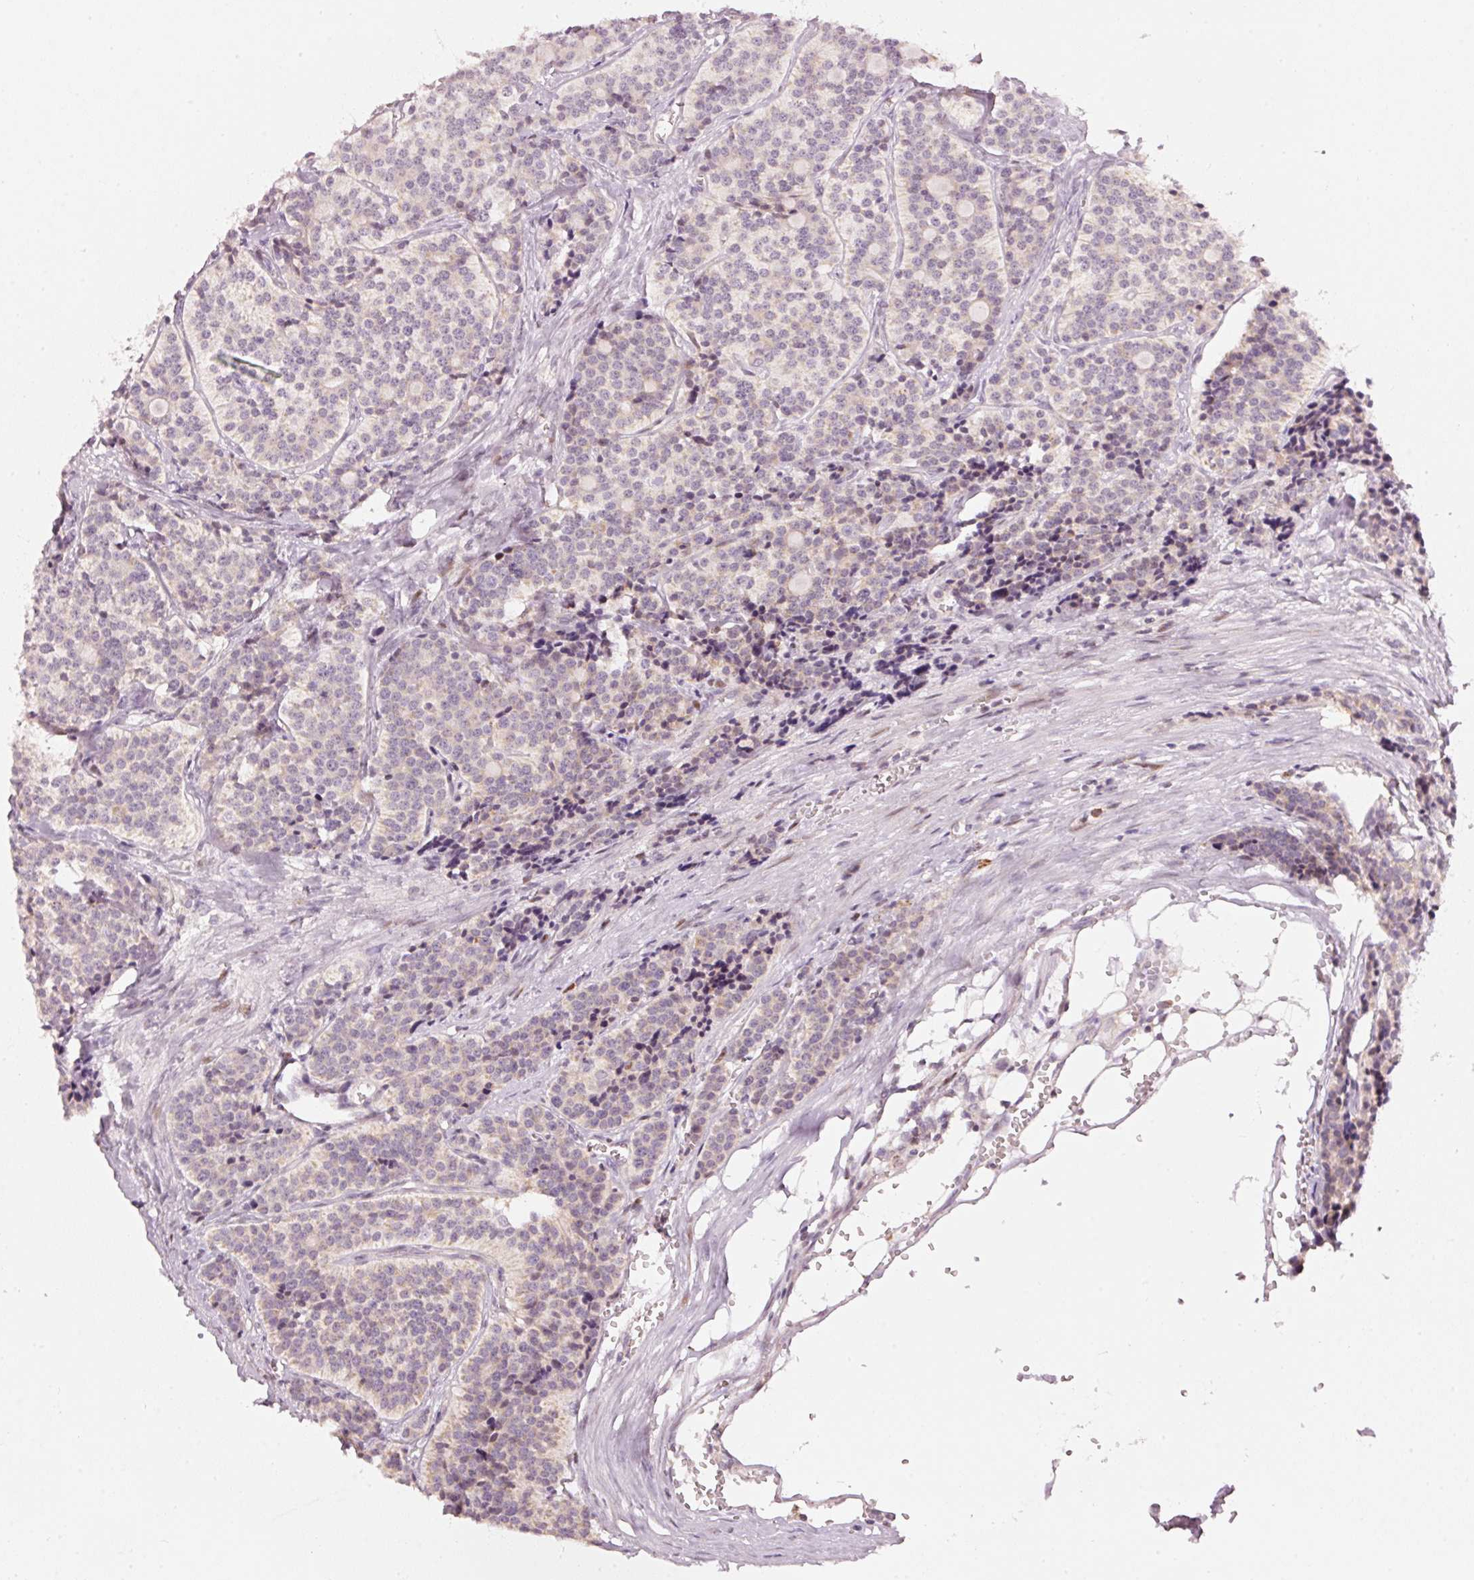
{"staining": {"intensity": "negative", "quantity": "none", "location": "none"}, "tissue": "carcinoid", "cell_type": "Tumor cells", "image_type": "cancer", "snomed": [{"axis": "morphology", "description": "Carcinoid, malignant, NOS"}, {"axis": "topography", "description": "Small intestine"}], "caption": "High magnification brightfield microscopy of carcinoid stained with DAB (brown) and counterstained with hematoxylin (blue): tumor cells show no significant expression.", "gene": "TOB2", "patient": {"sex": "male", "age": 63}}